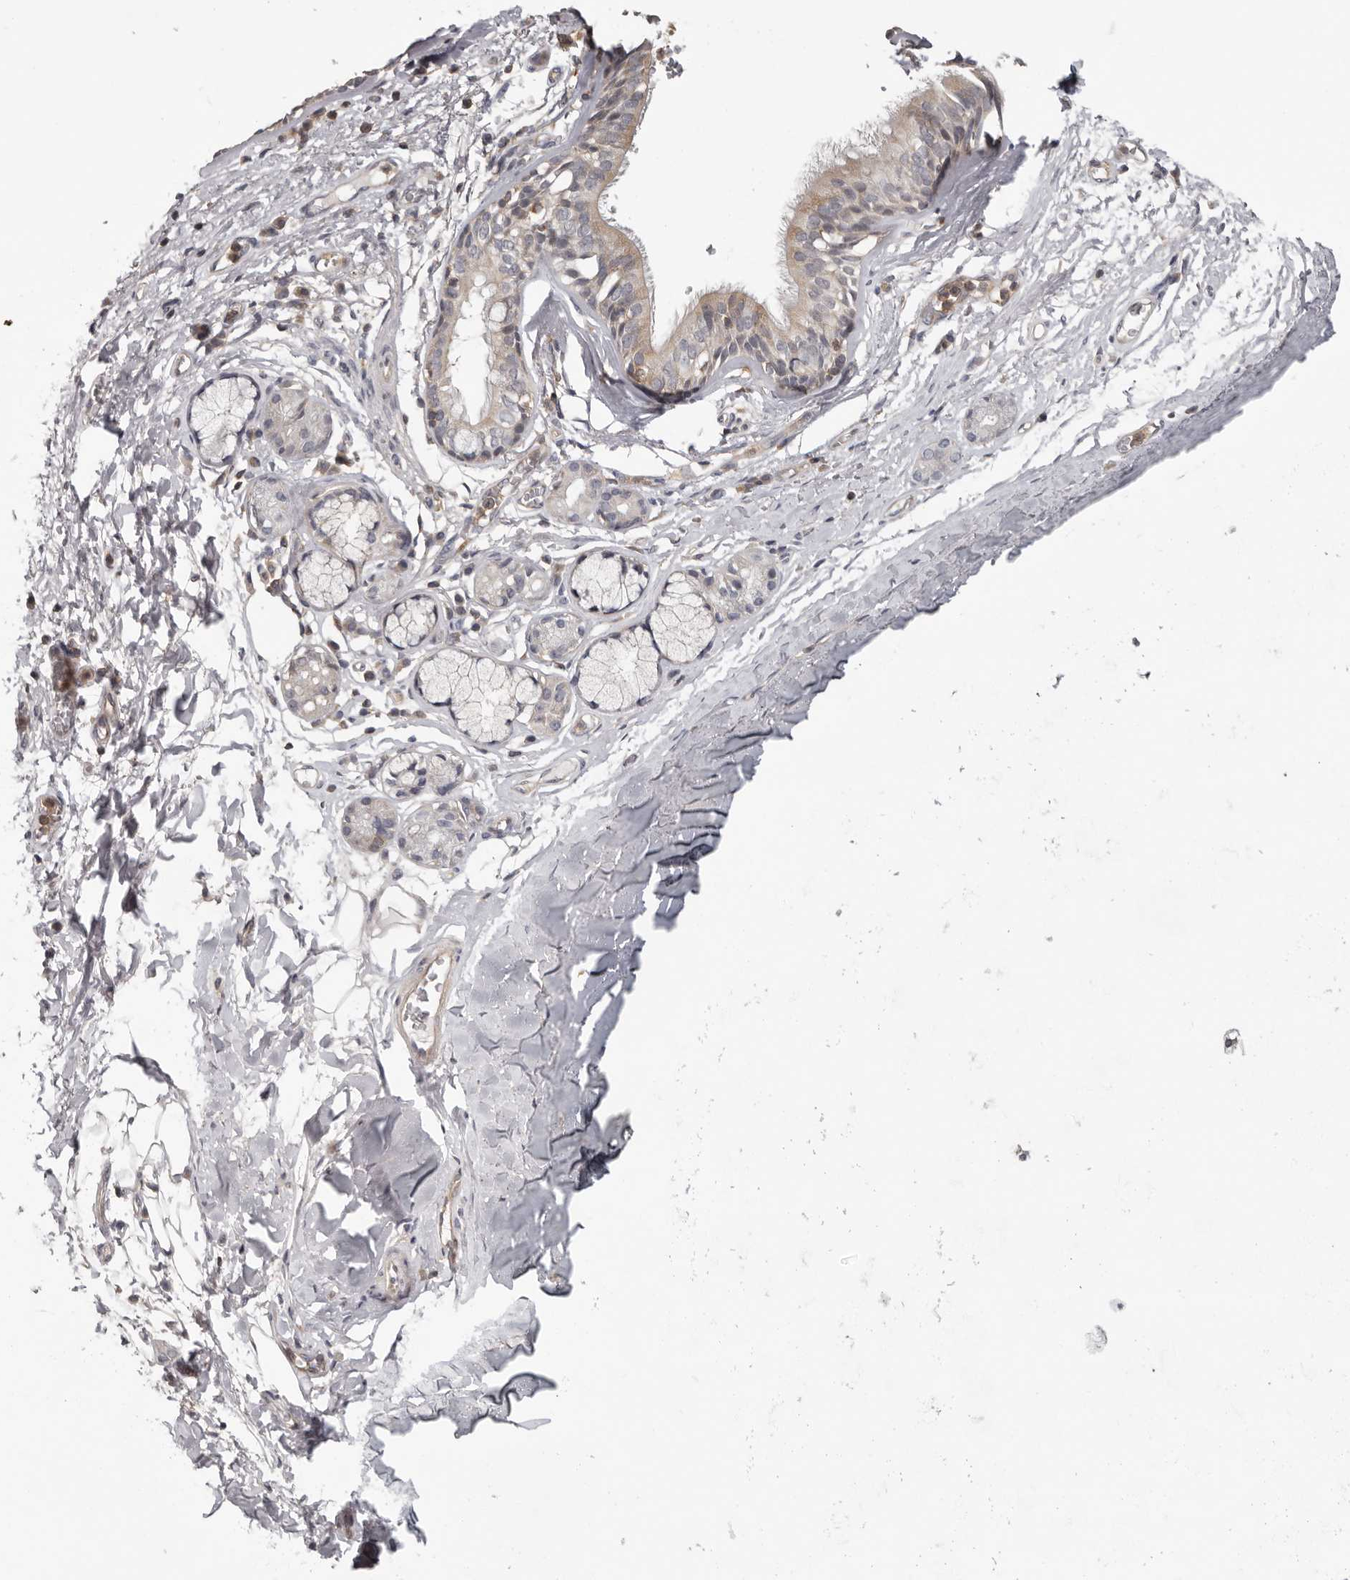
{"staining": {"intensity": "weak", "quantity": "<25%", "location": "cytoplasmic/membranous"}, "tissue": "bronchus", "cell_type": "Respiratory epithelial cells", "image_type": "normal", "snomed": [{"axis": "morphology", "description": "Normal tissue, NOS"}, {"axis": "topography", "description": "Cartilage tissue"}], "caption": "This is an immunohistochemistry (IHC) histopathology image of benign bronchus. There is no expression in respiratory epithelial cells.", "gene": "ANKRD44", "patient": {"sex": "female", "age": 63}}